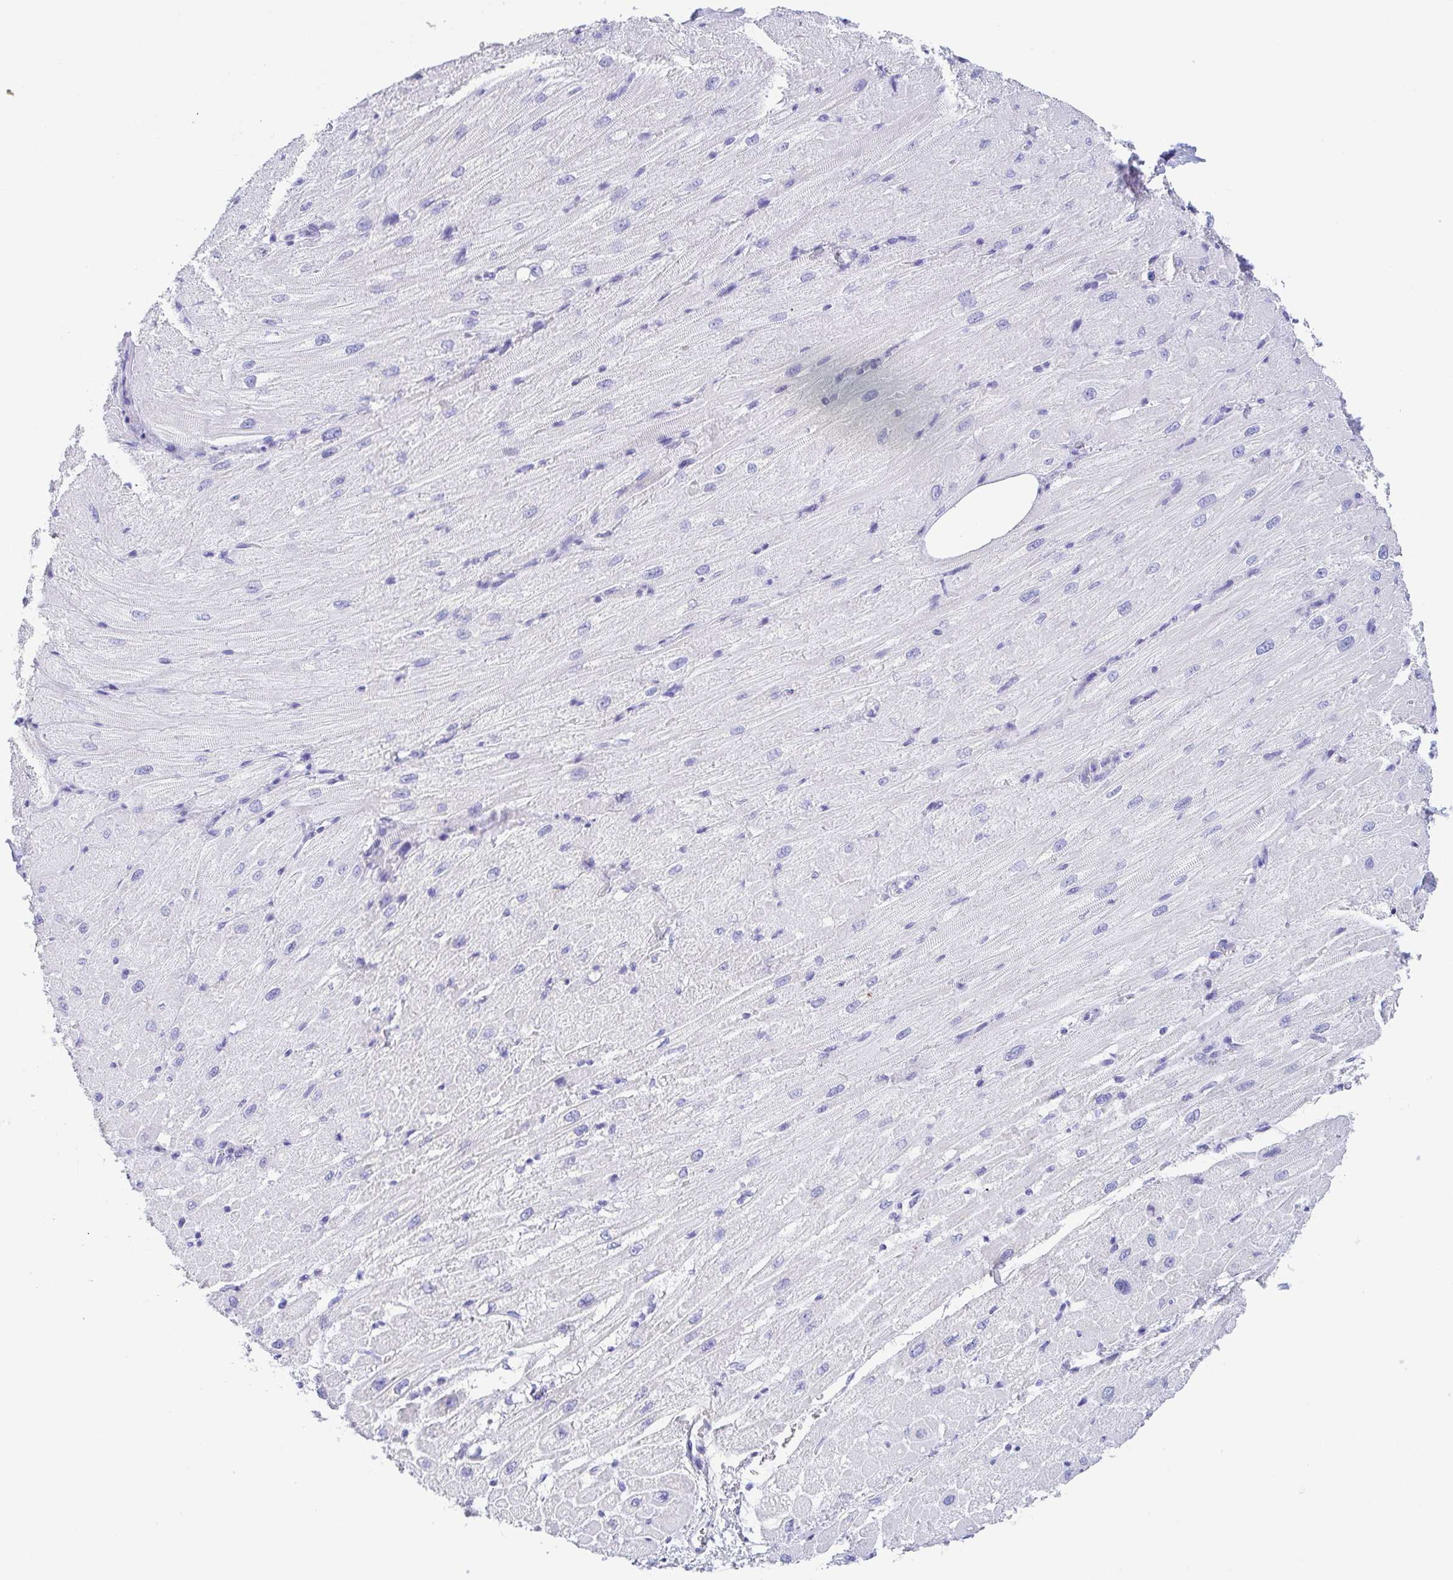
{"staining": {"intensity": "negative", "quantity": "none", "location": "none"}, "tissue": "heart muscle", "cell_type": "Cardiomyocytes", "image_type": "normal", "snomed": [{"axis": "morphology", "description": "Normal tissue, NOS"}, {"axis": "topography", "description": "Heart"}], "caption": "DAB immunohistochemical staining of unremarkable human heart muscle shows no significant positivity in cardiomyocytes. Nuclei are stained in blue.", "gene": "GKN1", "patient": {"sex": "male", "age": 62}}